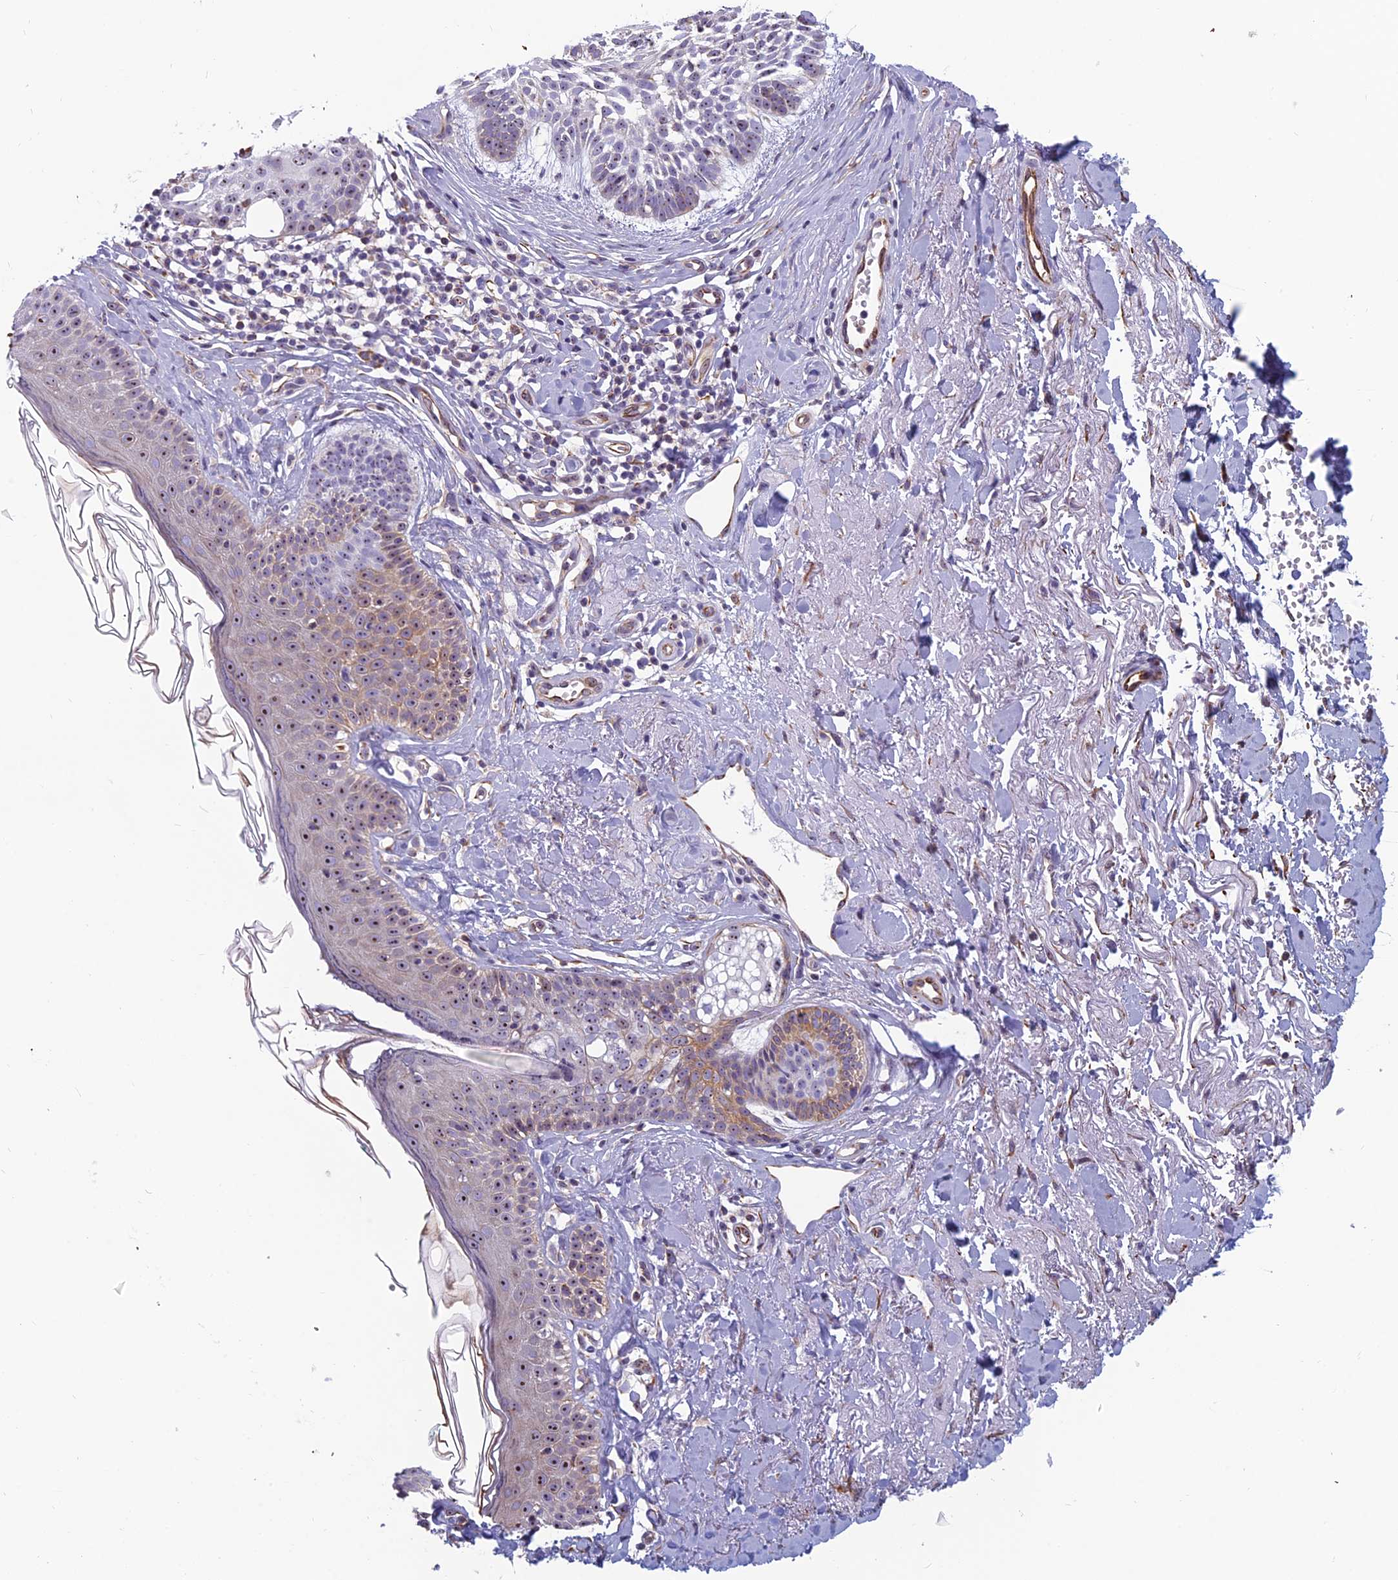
{"staining": {"intensity": "moderate", "quantity": "<25%", "location": "nuclear"}, "tissue": "skin cancer", "cell_type": "Tumor cells", "image_type": "cancer", "snomed": [{"axis": "morphology", "description": "Basal cell carcinoma"}, {"axis": "topography", "description": "Skin"}], "caption": "Immunohistochemical staining of skin basal cell carcinoma reveals low levels of moderate nuclear protein expression in approximately <25% of tumor cells.", "gene": "NOC2L", "patient": {"sex": "male", "age": 71}}